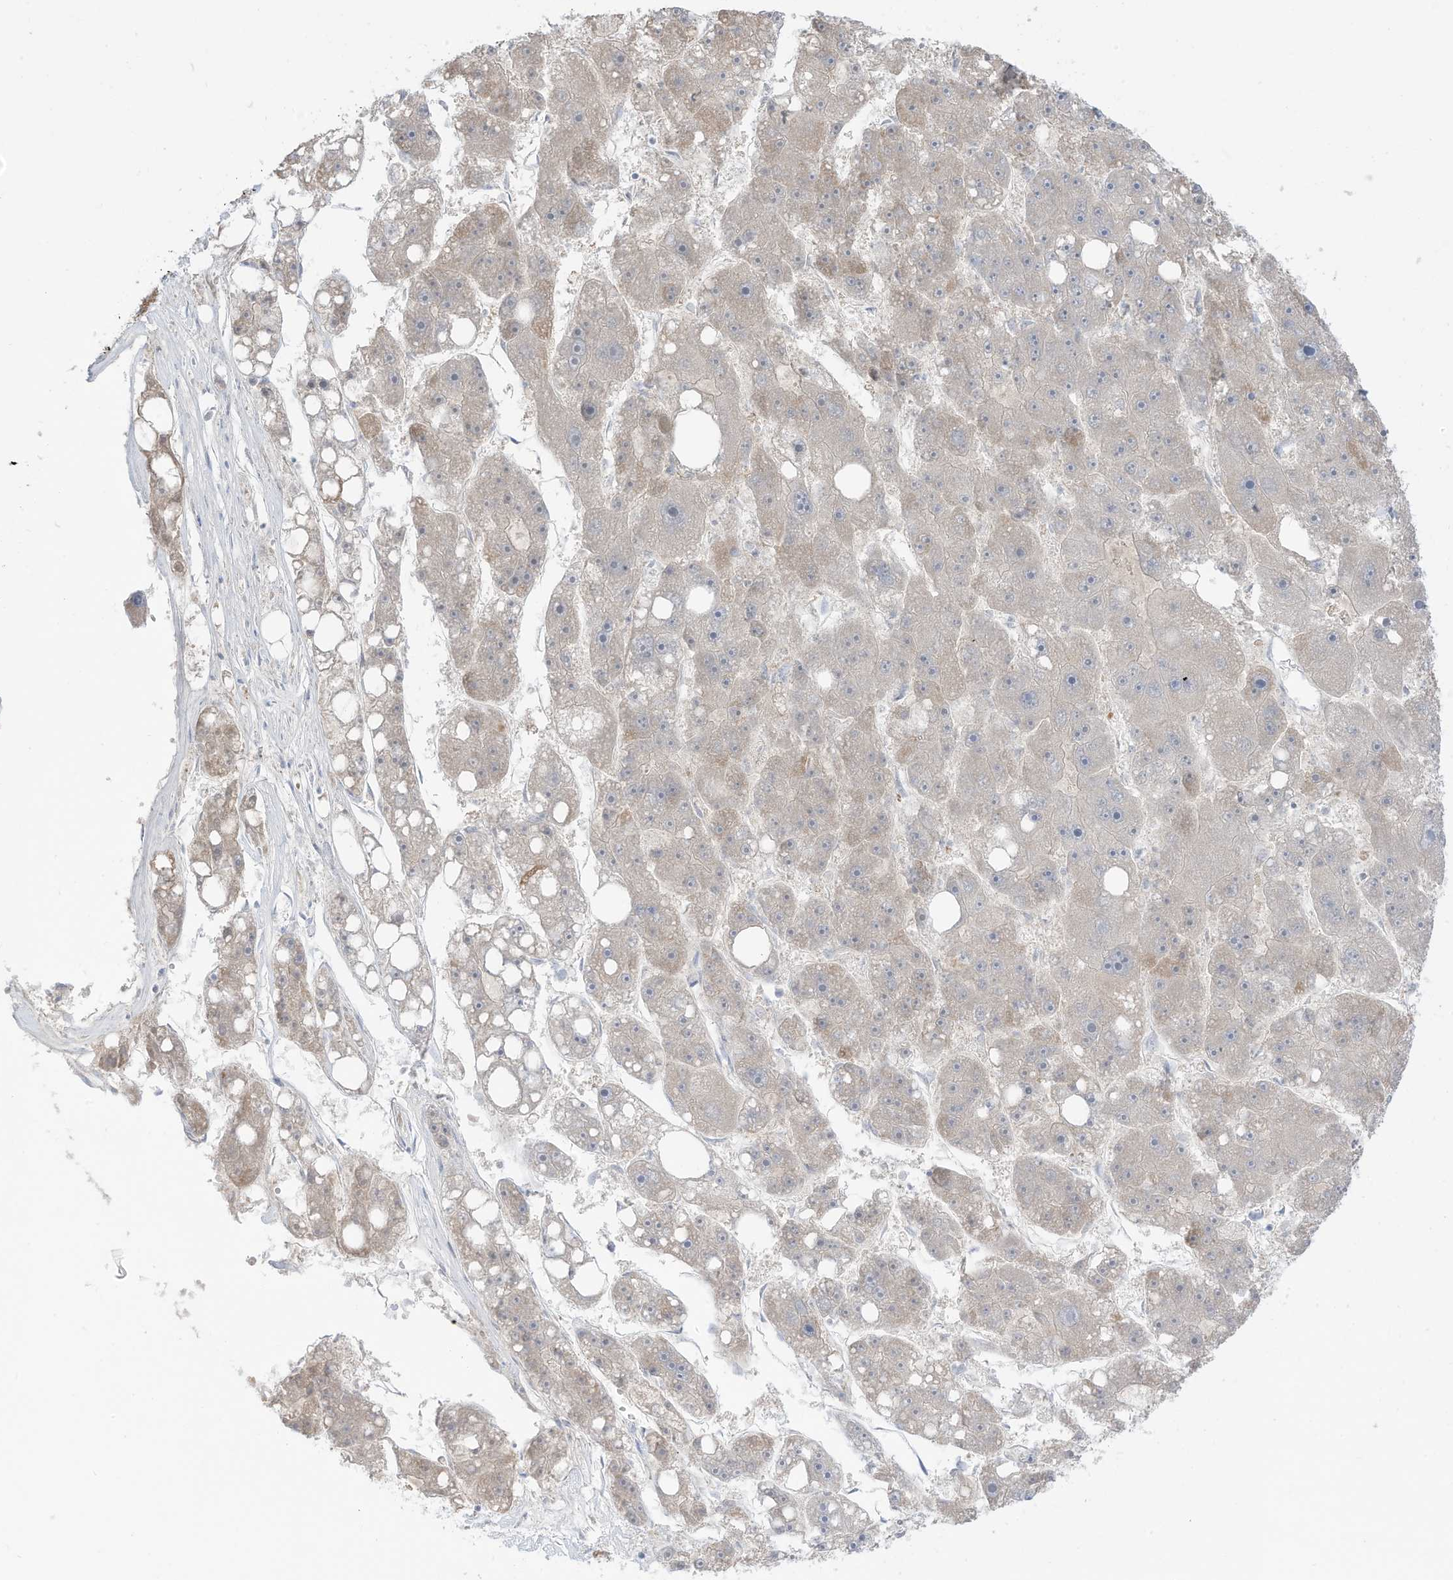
{"staining": {"intensity": "weak", "quantity": "<25%", "location": "cytoplasmic/membranous"}, "tissue": "liver cancer", "cell_type": "Tumor cells", "image_type": "cancer", "snomed": [{"axis": "morphology", "description": "Carcinoma, Hepatocellular, NOS"}, {"axis": "topography", "description": "Liver"}], "caption": "Tumor cells show no significant staining in liver hepatocellular carcinoma.", "gene": "OGT", "patient": {"sex": "female", "age": 61}}